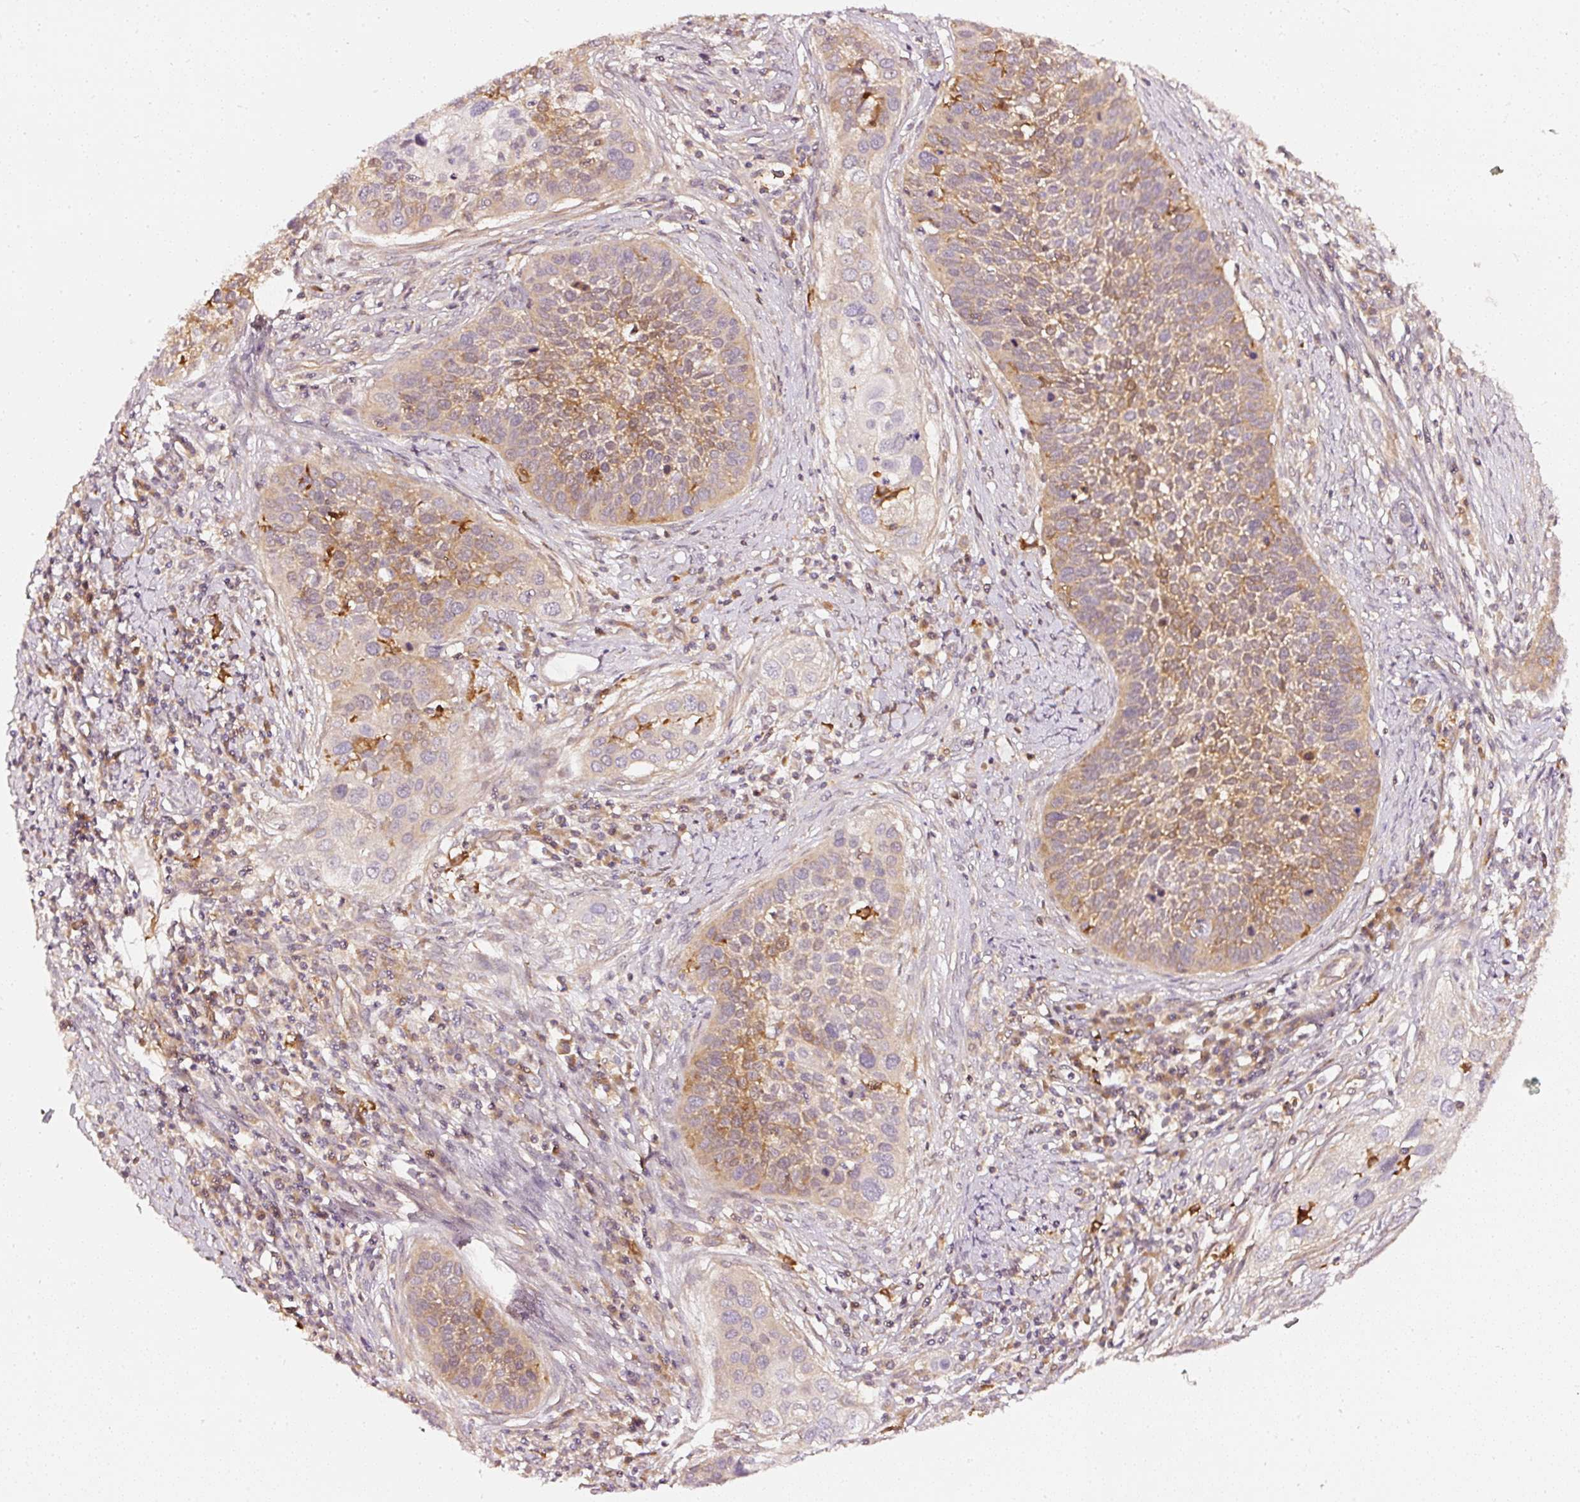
{"staining": {"intensity": "moderate", "quantity": "25%-75%", "location": "cytoplasmic/membranous"}, "tissue": "cervical cancer", "cell_type": "Tumor cells", "image_type": "cancer", "snomed": [{"axis": "morphology", "description": "Squamous cell carcinoma, NOS"}, {"axis": "topography", "description": "Cervix"}], "caption": "Protein expression analysis of human cervical cancer (squamous cell carcinoma) reveals moderate cytoplasmic/membranous positivity in approximately 25%-75% of tumor cells. The protein is stained brown, and the nuclei are stained in blue (DAB (3,3'-diaminobenzidine) IHC with brightfield microscopy, high magnification).", "gene": "ASMTL", "patient": {"sex": "female", "age": 34}}